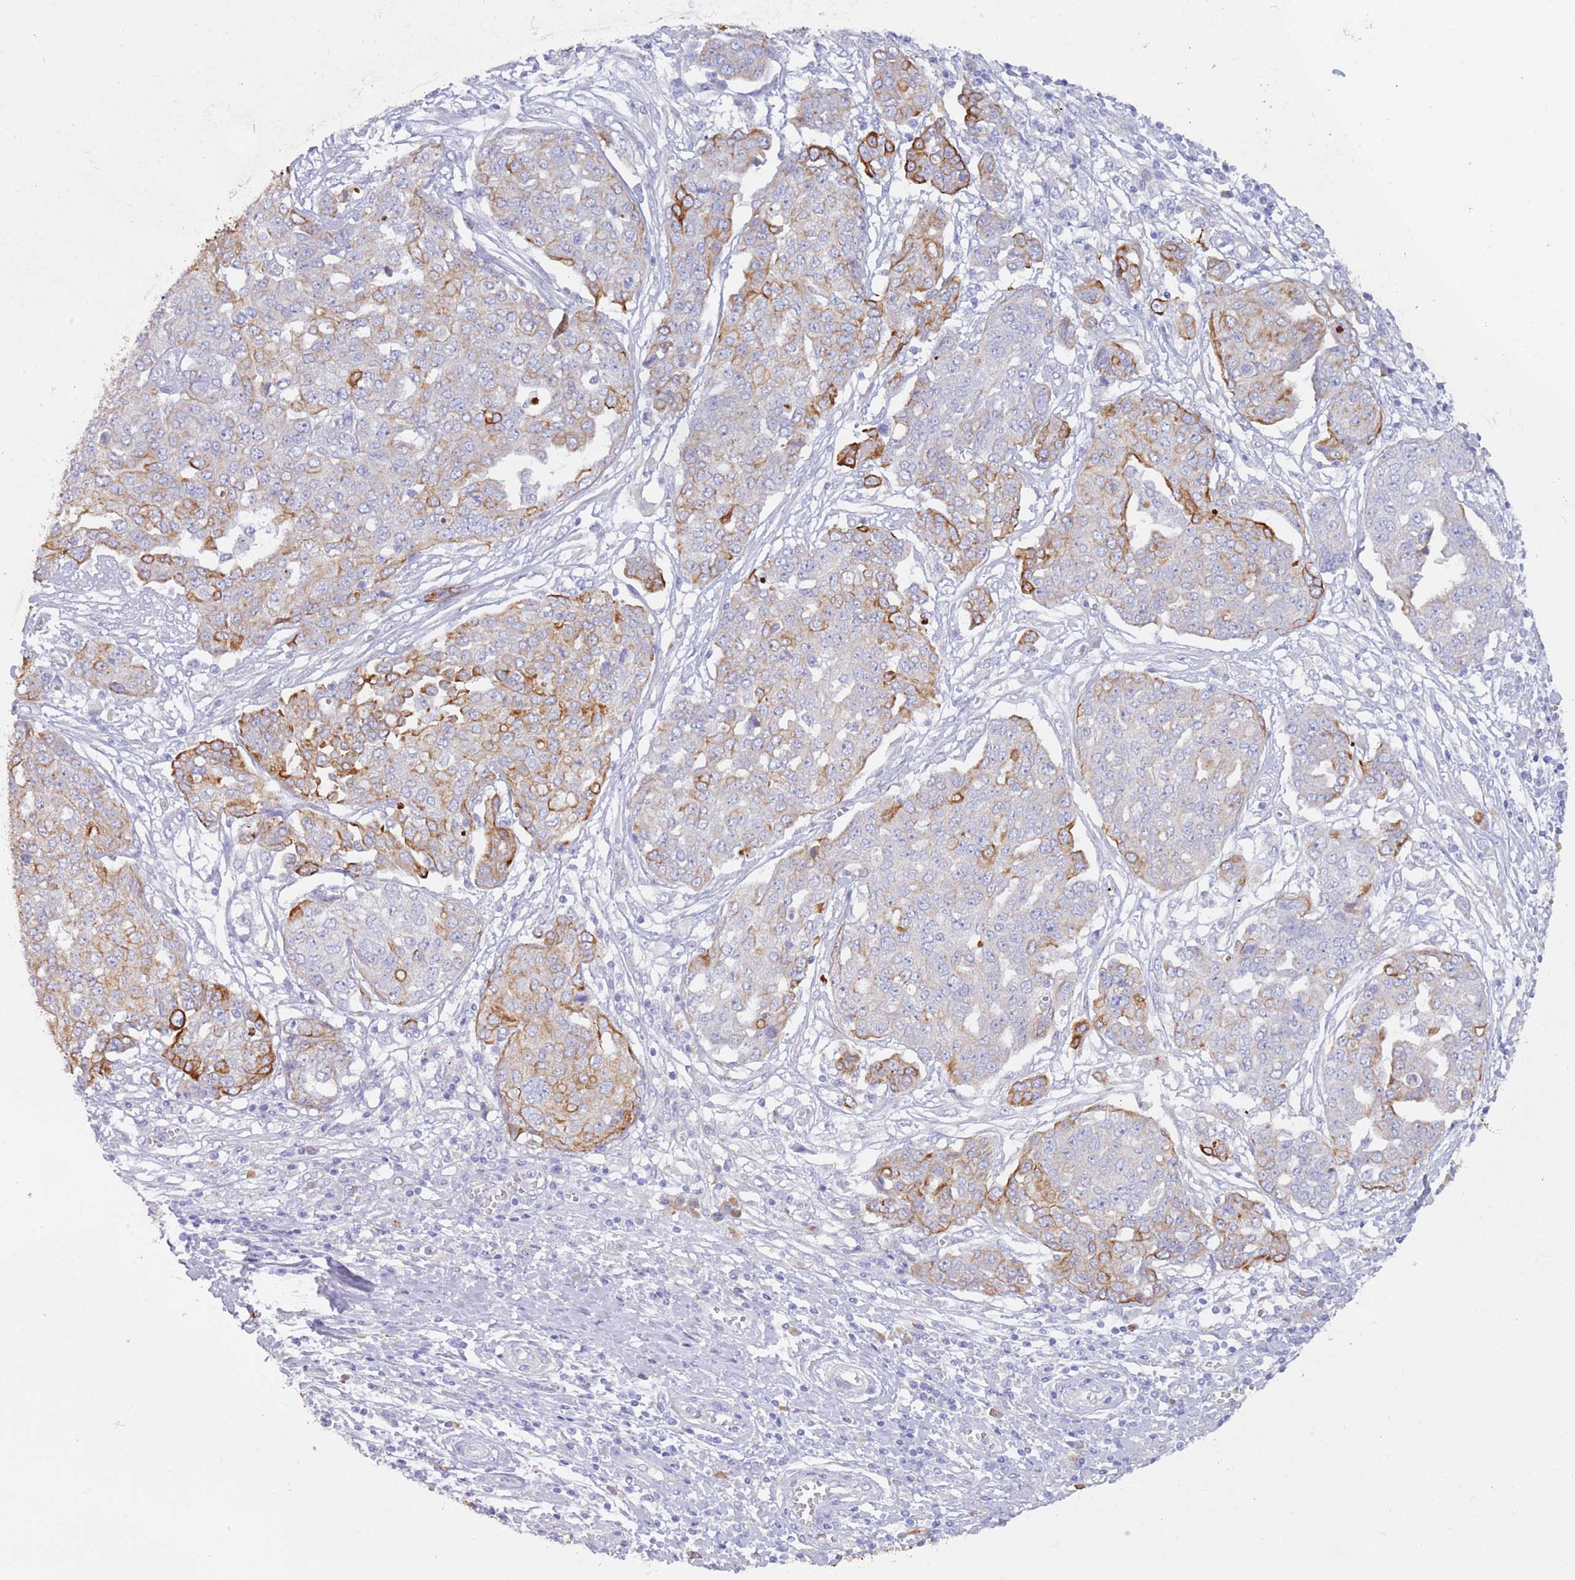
{"staining": {"intensity": "moderate", "quantity": "<25%", "location": "cytoplasmic/membranous"}, "tissue": "ovarian cancer", "cell_type": "Tumor cells", "image_type": "cancer", "snomed": [{"axis": "morphology", "description": "Cystadenocarcinoma, serous, NOS"}, {"axis": "topography", "description": "Soft tissue"}, {"axis": "topography", "description": "Ovary"}], "caption": "Immunohistochemistry staining of serous cystadenocarcinoma (ovarian), which shows low levels of moderate cytoplasmic/membranous positivity in about <25% of tumor cells indicating moderate cytoplasmic/membranous protein staining. The staining was performed using DAB (3,3'-diaminobenzidine) (brown) for protein detection and nuclei were counterstained in hematoxylin (blue).", "gene": "CCDC149", "patient": {"sex": "female", "age": 57}}